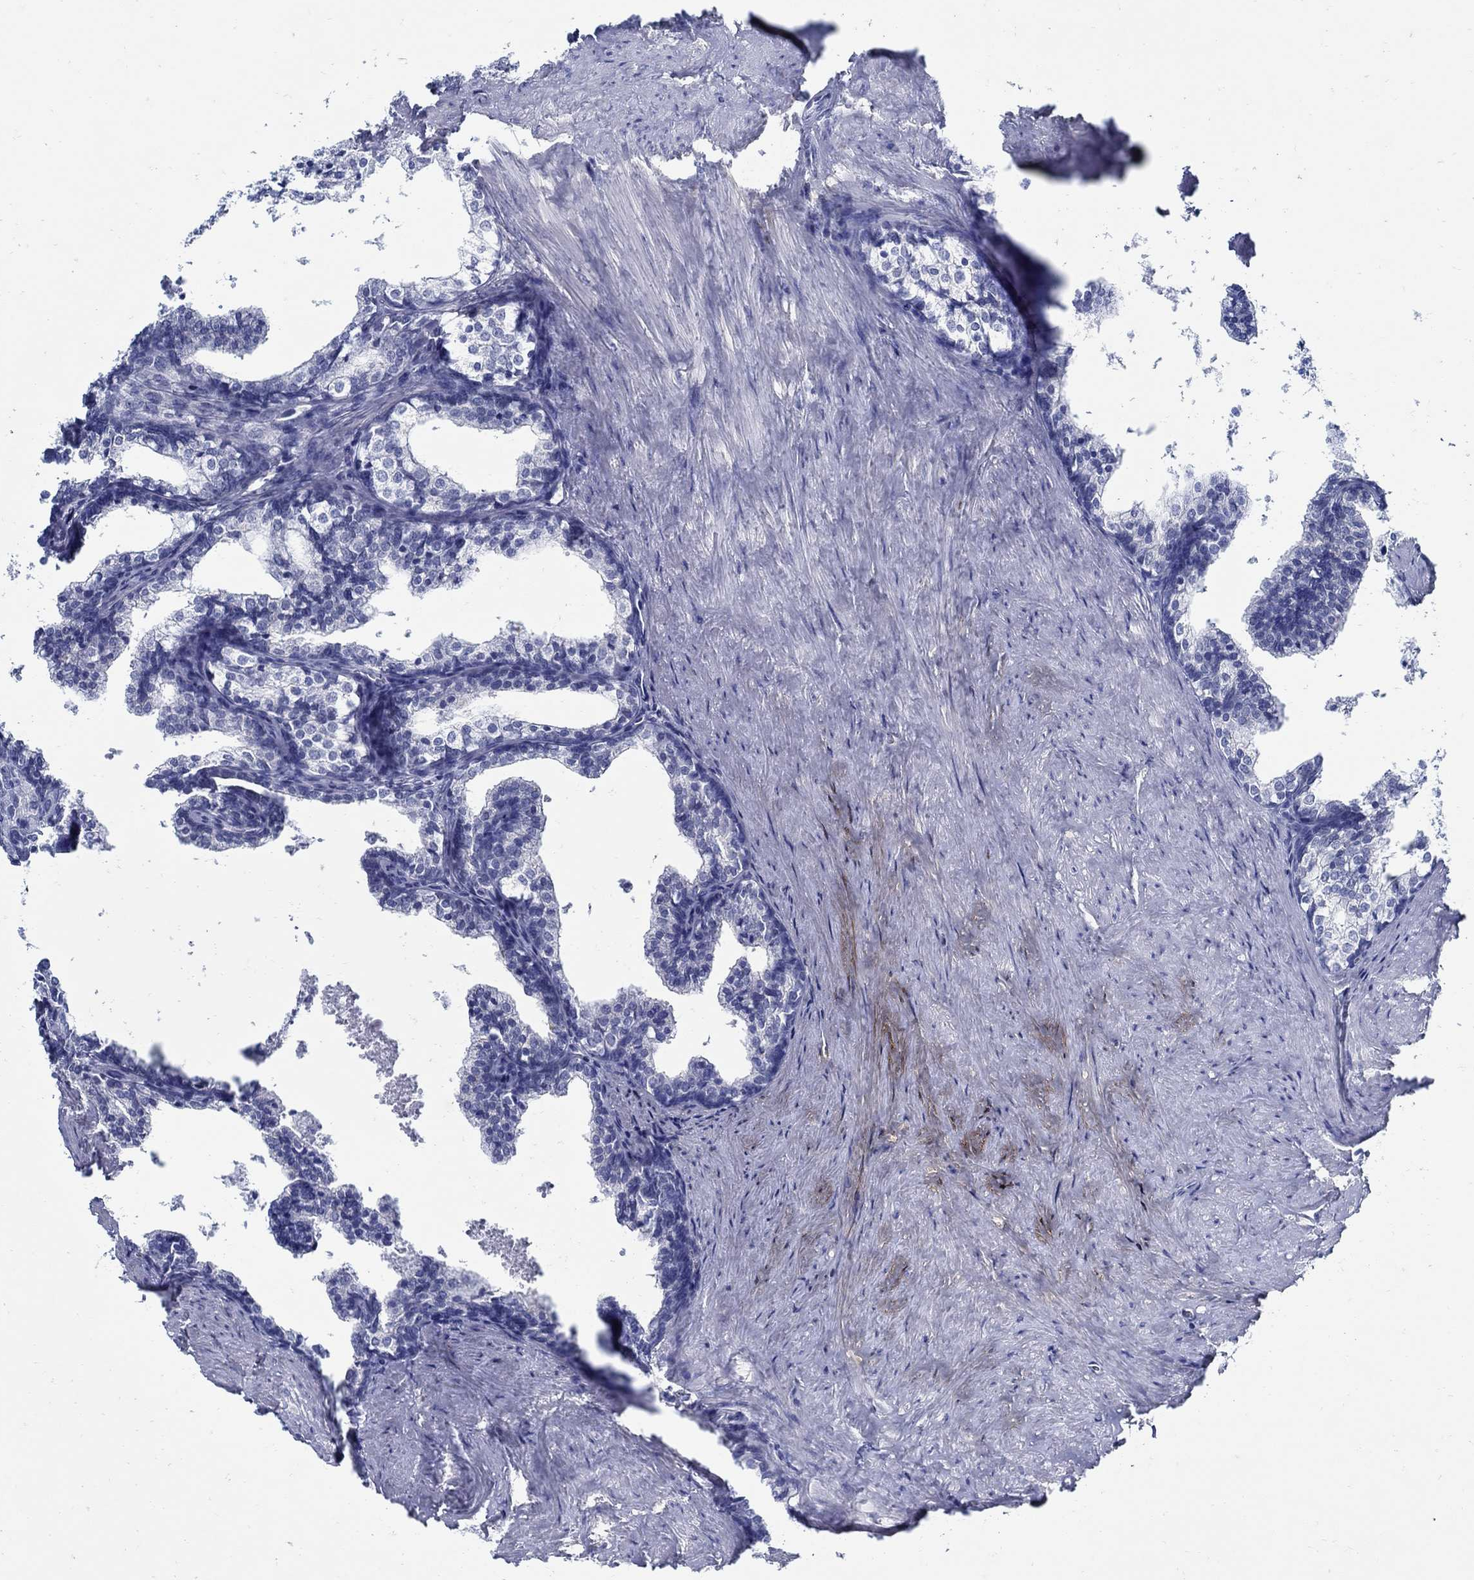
{"staining": {"intensity": "negative", "quantity": "none", "location": "none"}, "tissue": "prostate cancer", "cell_type": "Tumor cells", "image_type": "cancer", "snomed": [{"axis": "morphology", "description": "Adenocarcinoma, NOS"}, {"axis": "topography", "description": "Prostate and seminal vesicle, NOS"}], "caption": "Immunohistochemistry (IHC) image of neoplastic tissue: prostate adenocarcinoma stained with DAB displays no significant protein positivity in tumor cells.", "gene": "PAX9", "patient": {"sex": "male", "age": 63}}